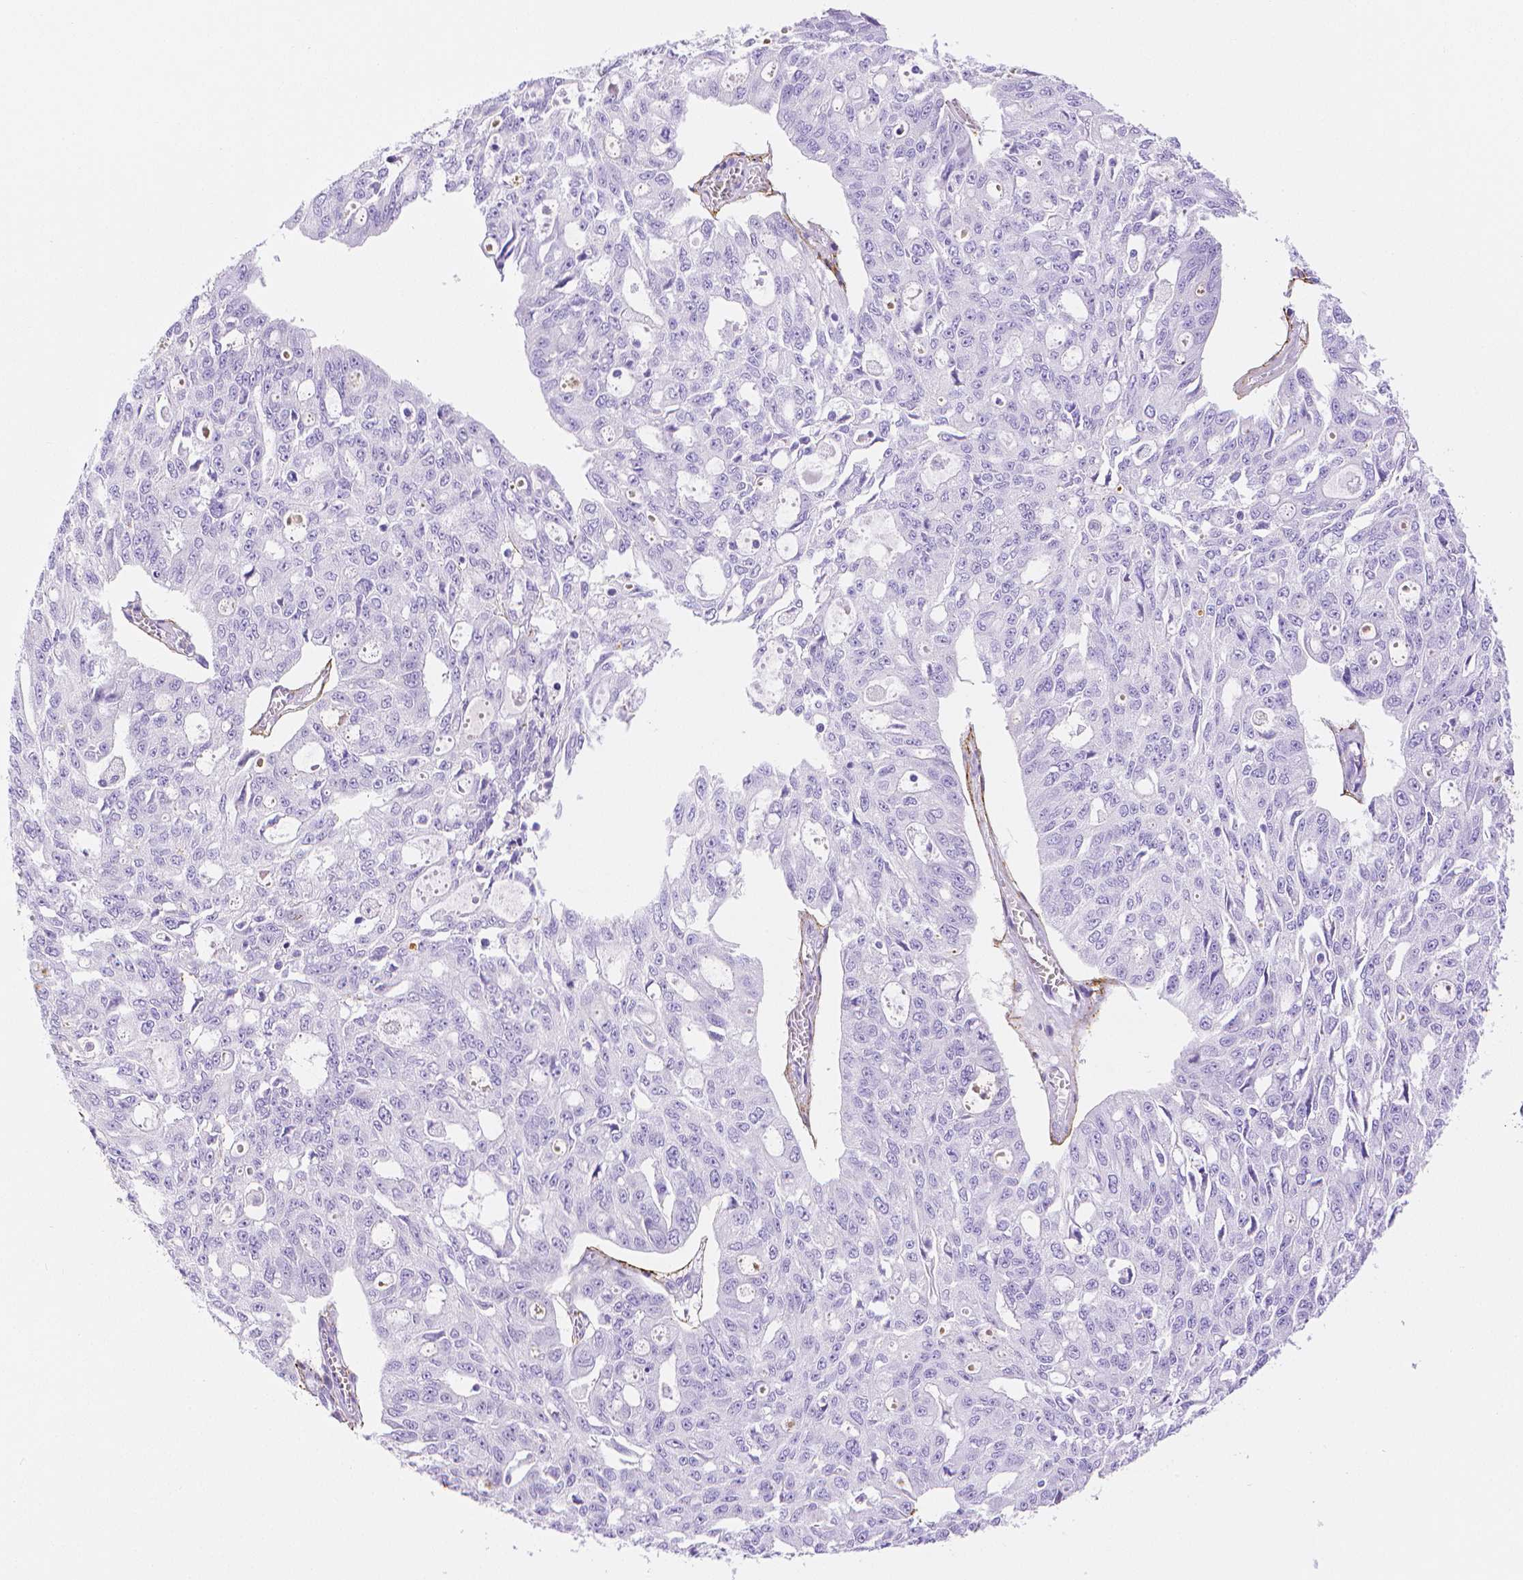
{"staining": {"intensity": "negative", "quantity": "none", "location": "none"}, "tissue": "ovarian cancer", "cell_type": "Tumor cells", "image_type": "cancer", "snomed": [{"axis": "morphology", "description": "Carcinoma, endometroid"}, {"axis": "topography", "description": "Ovary"}], "caption": "Image shows no protein expression in tumor cells of ovarian cancer tissue.", "gene": "FBN1", "patient": {"sex": "female", "age": 65}}